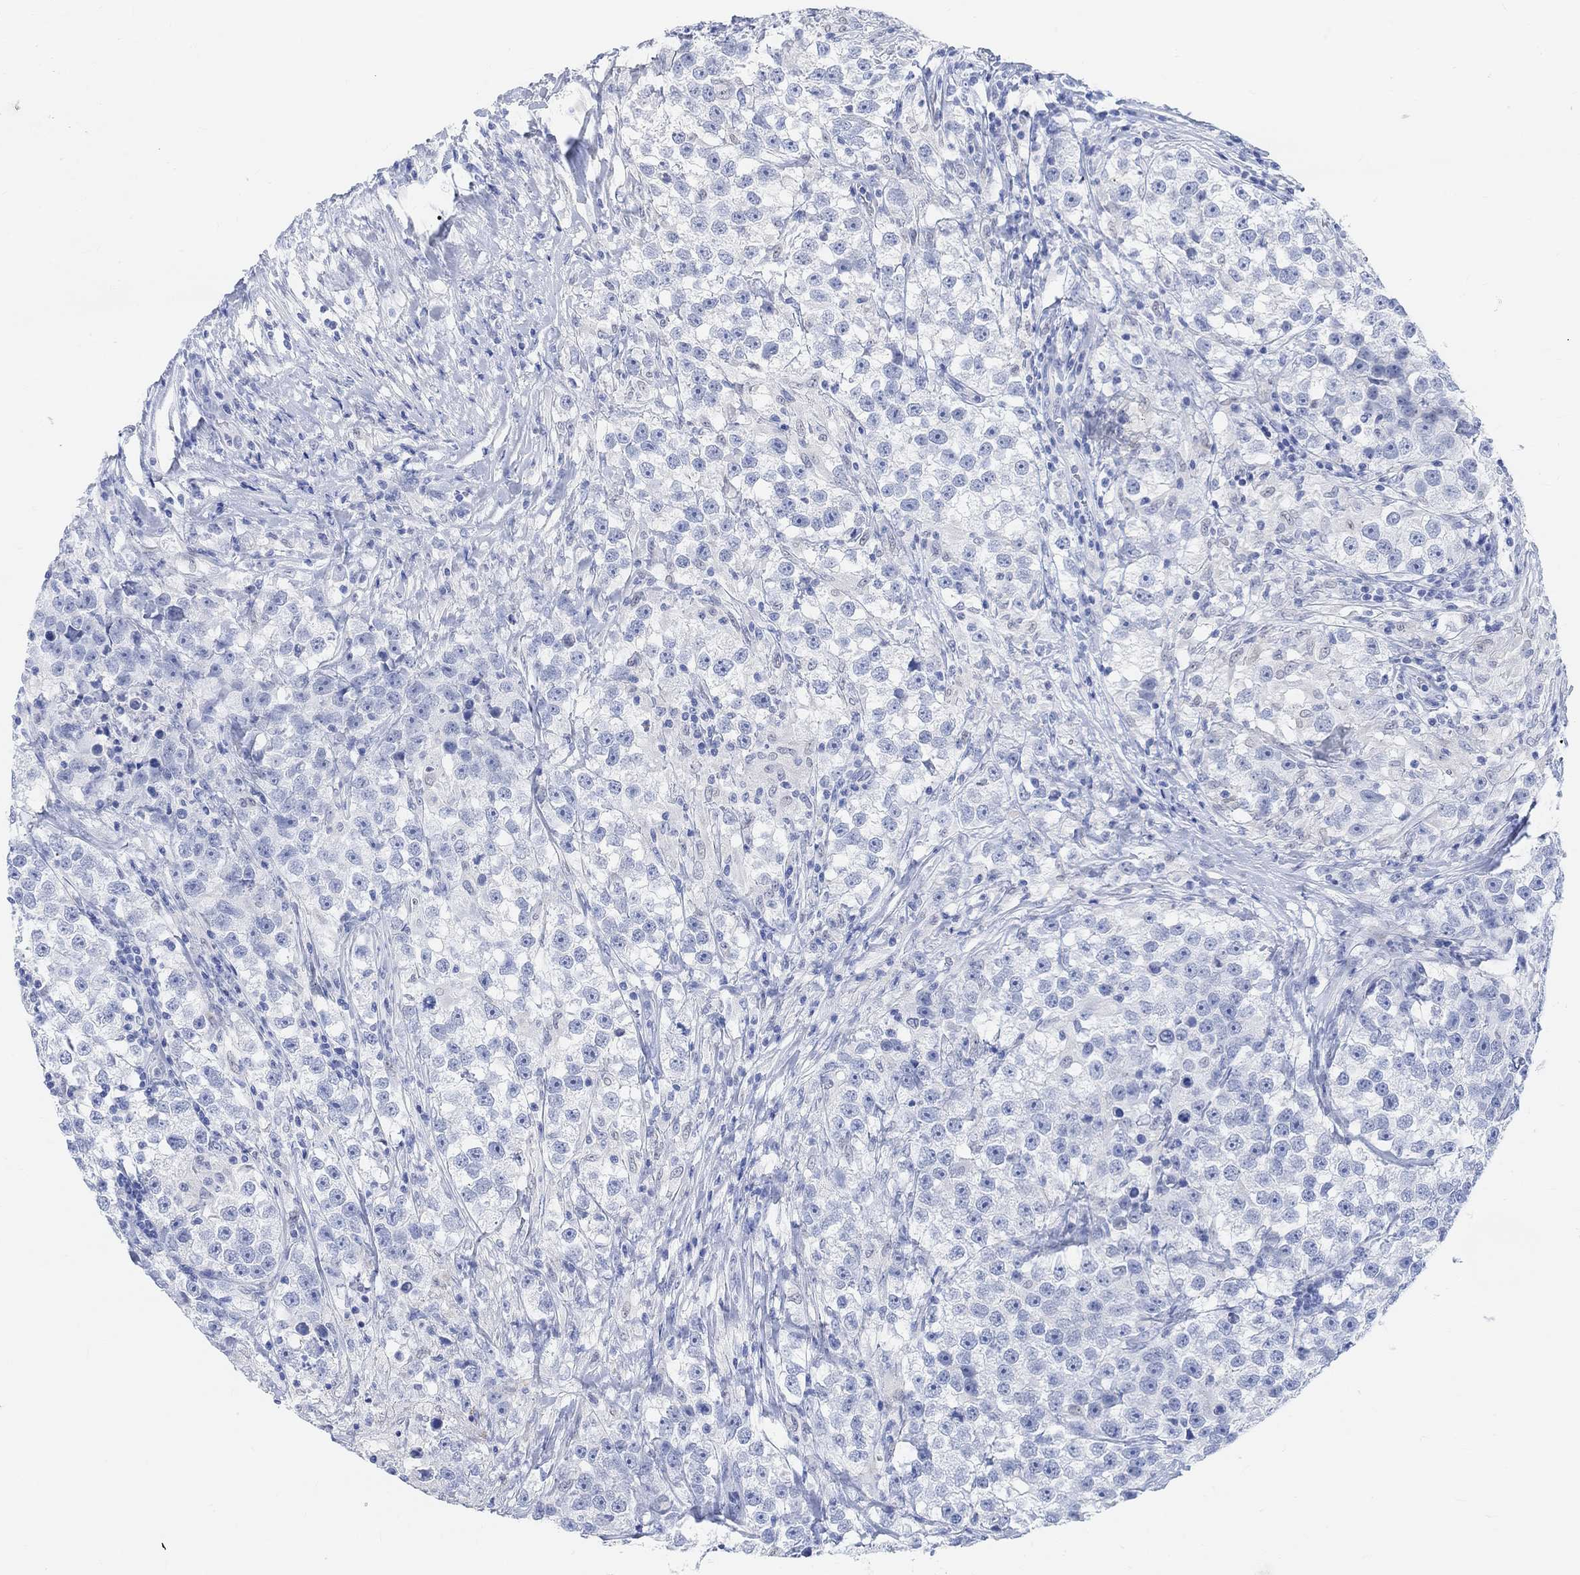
{"staining": {"intensity": "negative", "quantity": "none", "location": "none"}, "tissue": "testis cancer", "cell_type": "Tumor cells", "image_type": "cancer", "snomed": [{"axis": "morphology", "description": "Seminoma, NOS"}, {"axis": "topography", "description": "Testis"}], "caption": "Tumor cells show no significant expression in testis cancer.", "gene": "ENO4", "patient": {"sex": "male", "age": 46}}